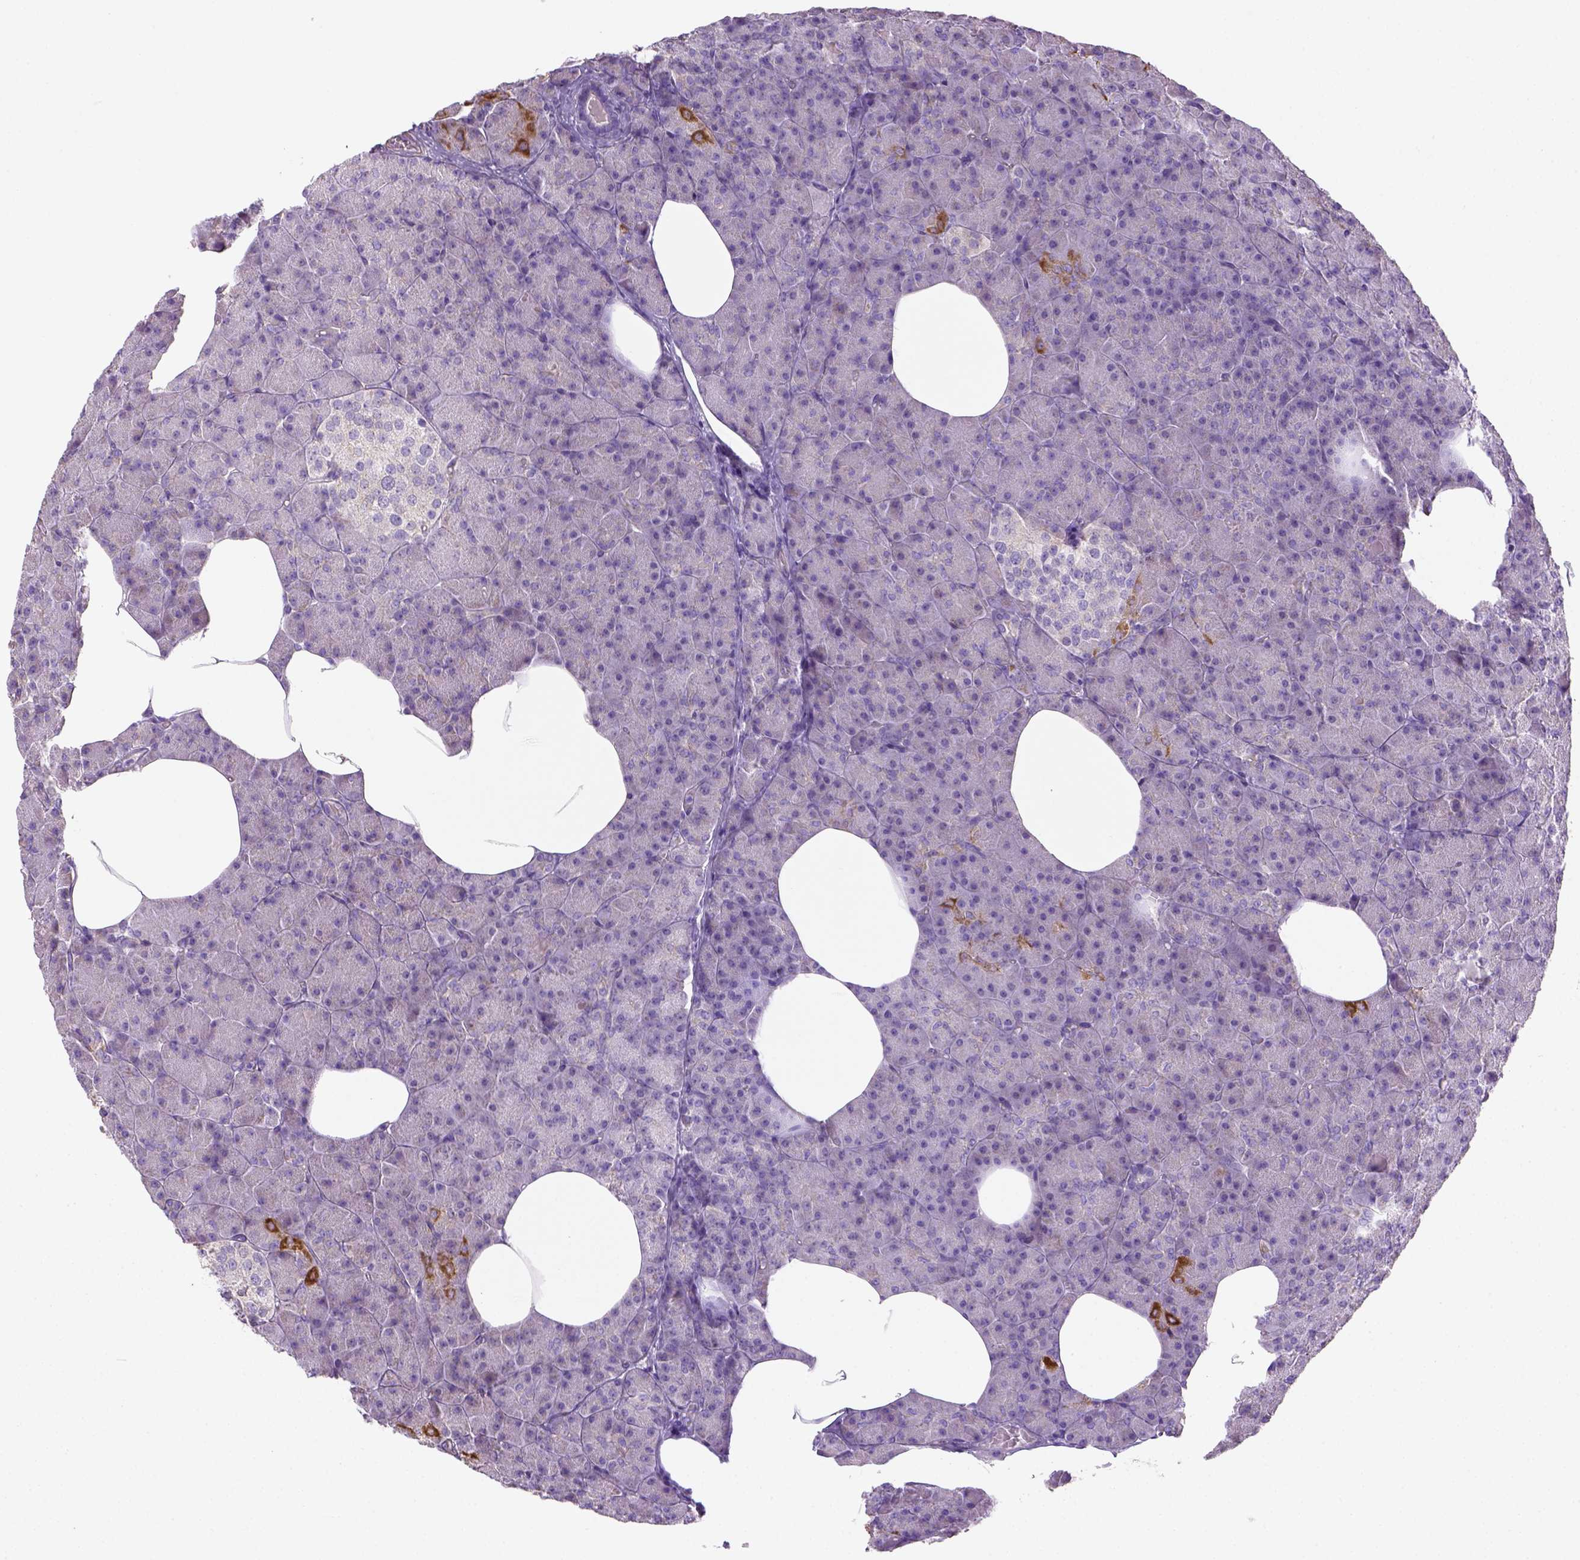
{"staining": {"intensity": "negative", "quantity": "none", "location": "none"}, "tissue": "pancreas", "cell_type": "Exocrine glandular cells", "image_type": "normal", "snomed": [{"axis": "morphology", "description": "Normal tissue, NOS"}, {"axis": "topography", "description": "Pancreas"}], "caption": "Immunohistochemistry (IHC) micrograph of benign pancreas: human pancreas stained with DAB (3,3'-diaminobenzidine) shows no significant protein staining in exocrine glandular cells.", "gene": "HTRA1", "patient": {"sex": "female", "age": 45}}